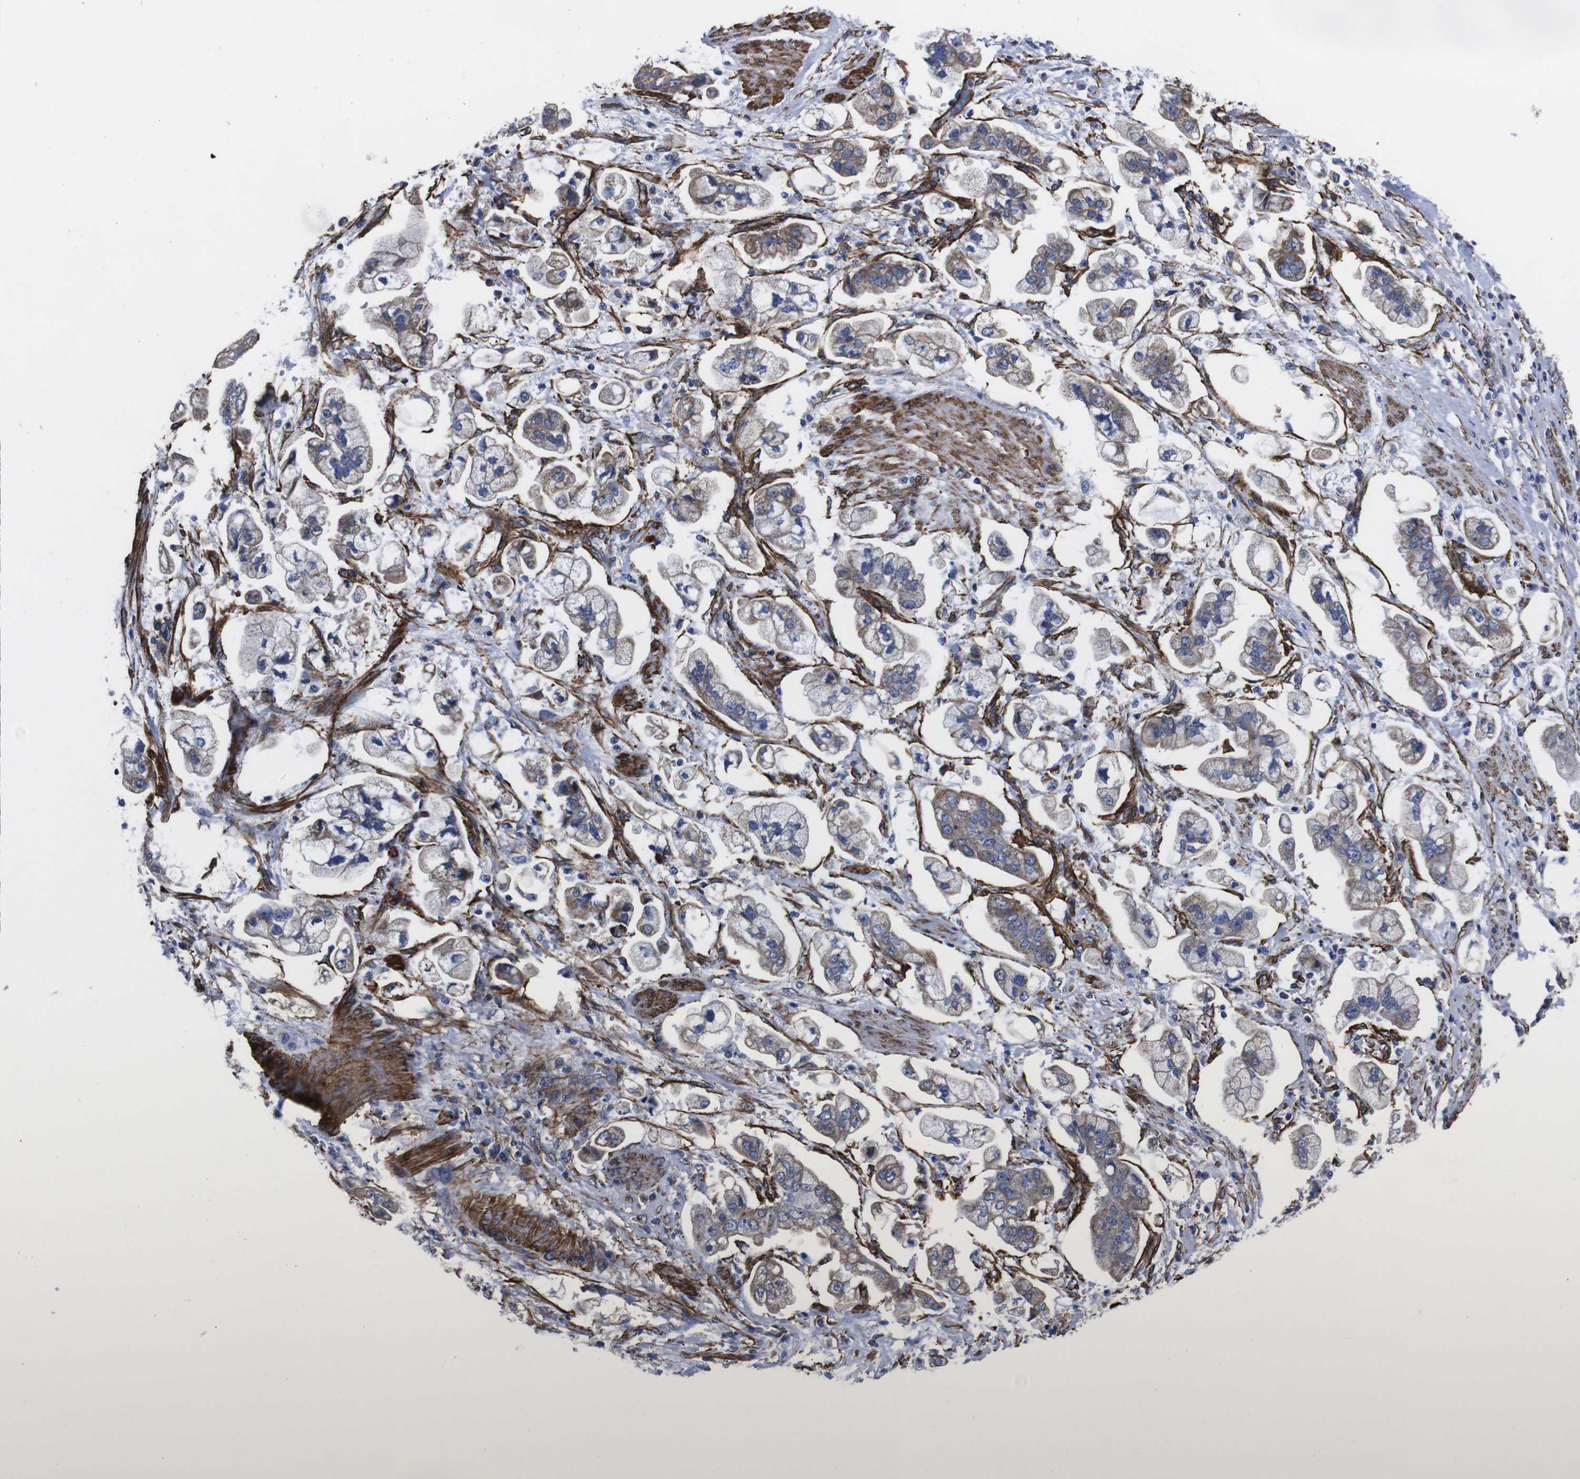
{"staining": {"intensity": "moderate", "quantity": "25%-75%", "location": "cytoplasmic/membranous"}, "tissue": "stomach cancer", "cell_type": "Tumor cells", "image_type": "cancer", "snomed": [{"axis": "morphology", "description": "Adenocarcinoma, NOS"}, {"axis": "topography", "description": "Stomach"}], "caption": "A medium amount of moderate cytoplasmic/membranous positivity is seen in approximately 25%-75% of tumor cells in stomach cancer tissue. (DAB IHC with brightfield microscopy, high magnification).", "gene": "WNT10A", "patient": {"sex": "male", "age": 62}}